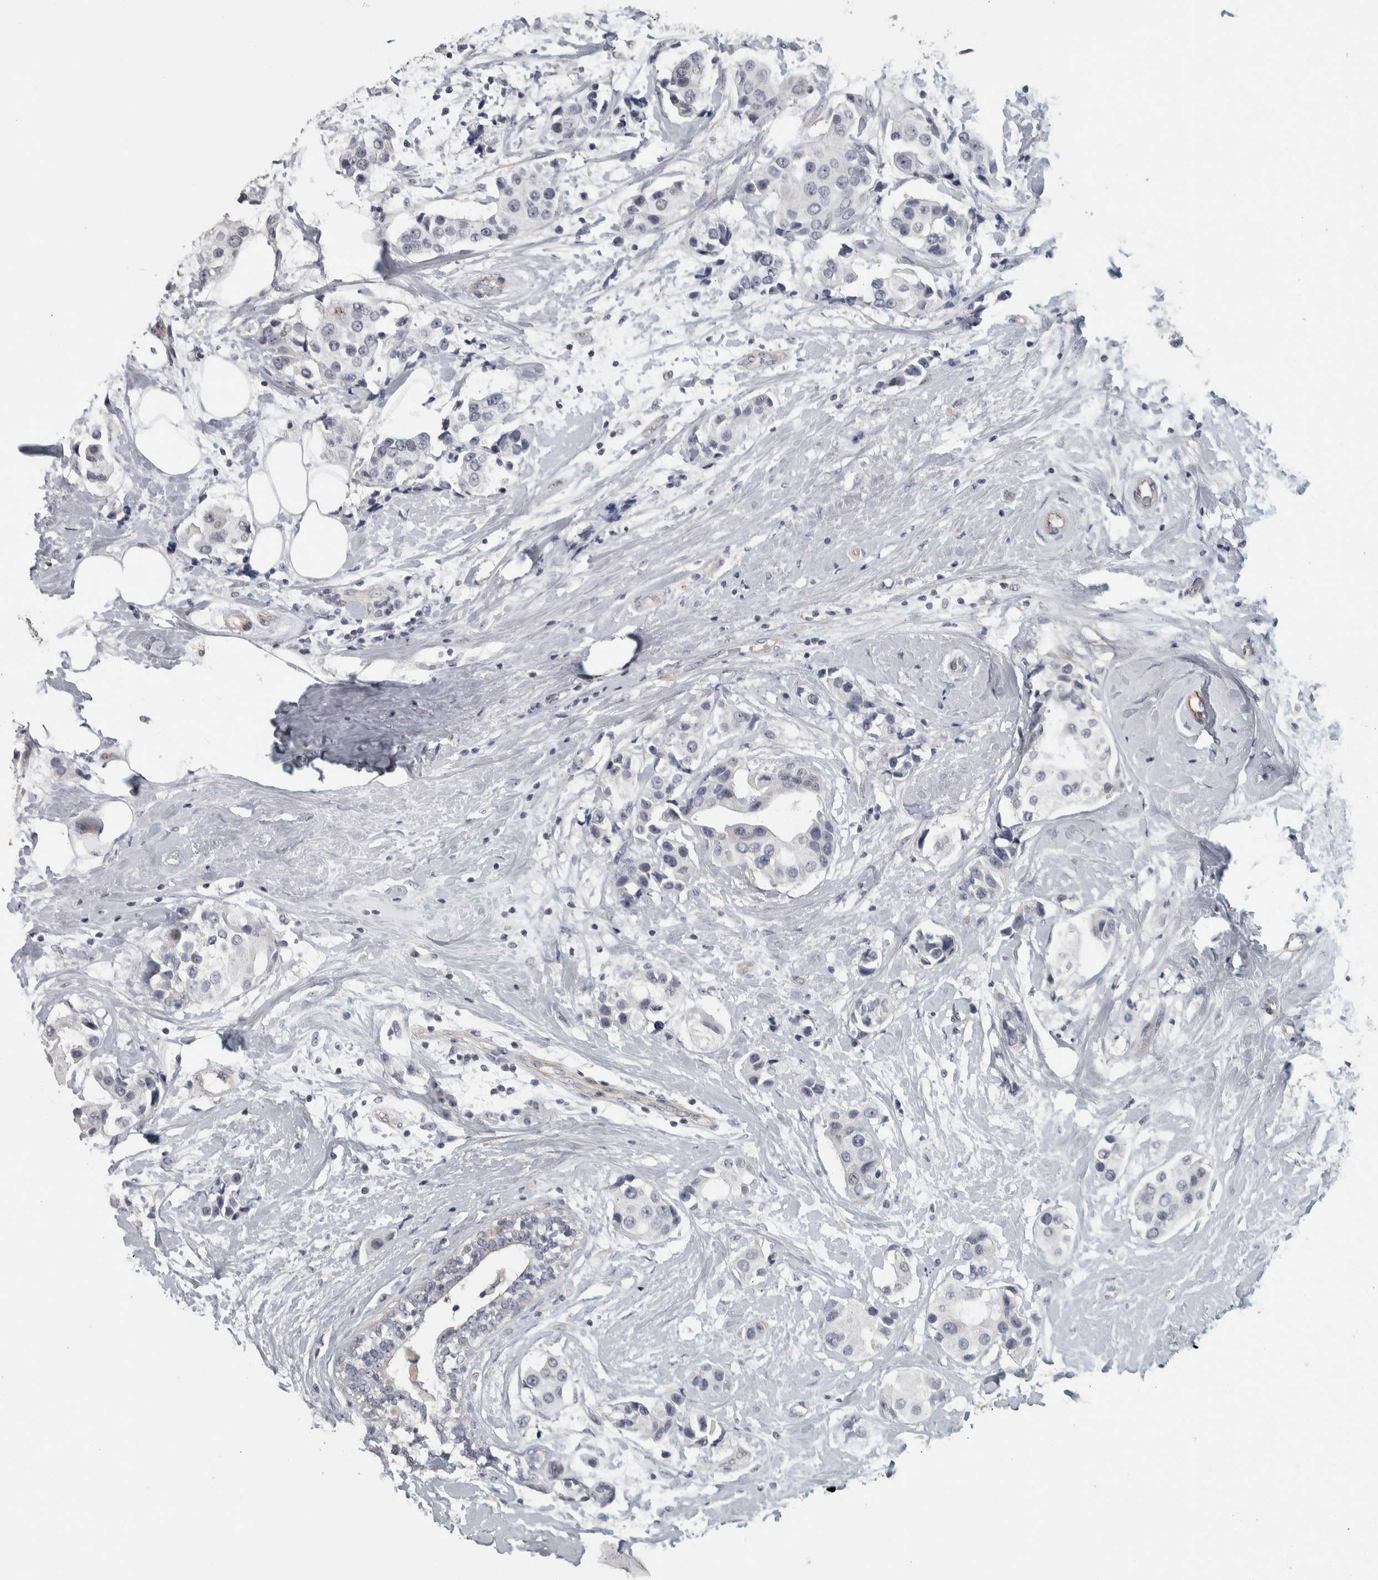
{"staining": {"intensity": "negative", "quantity": "none", "location": "none"}, "tissue": "breast cancer", "cell_type": "Tumor cells", "image_type": "cancer", "snomed": [{"axis": "morphology", "description": "Normal tissue, NOS"}, {"axis": "morphology", "description": "Duct carcinoma"}, {"axis": "topography", "description": "Breast"}], "caption": "Immunohistochemistry (IHC) of human breast cancer shows no positivity in tumor cells.", "gene": "DCAF10", "patient": {"sex": "female", "age": 39}}